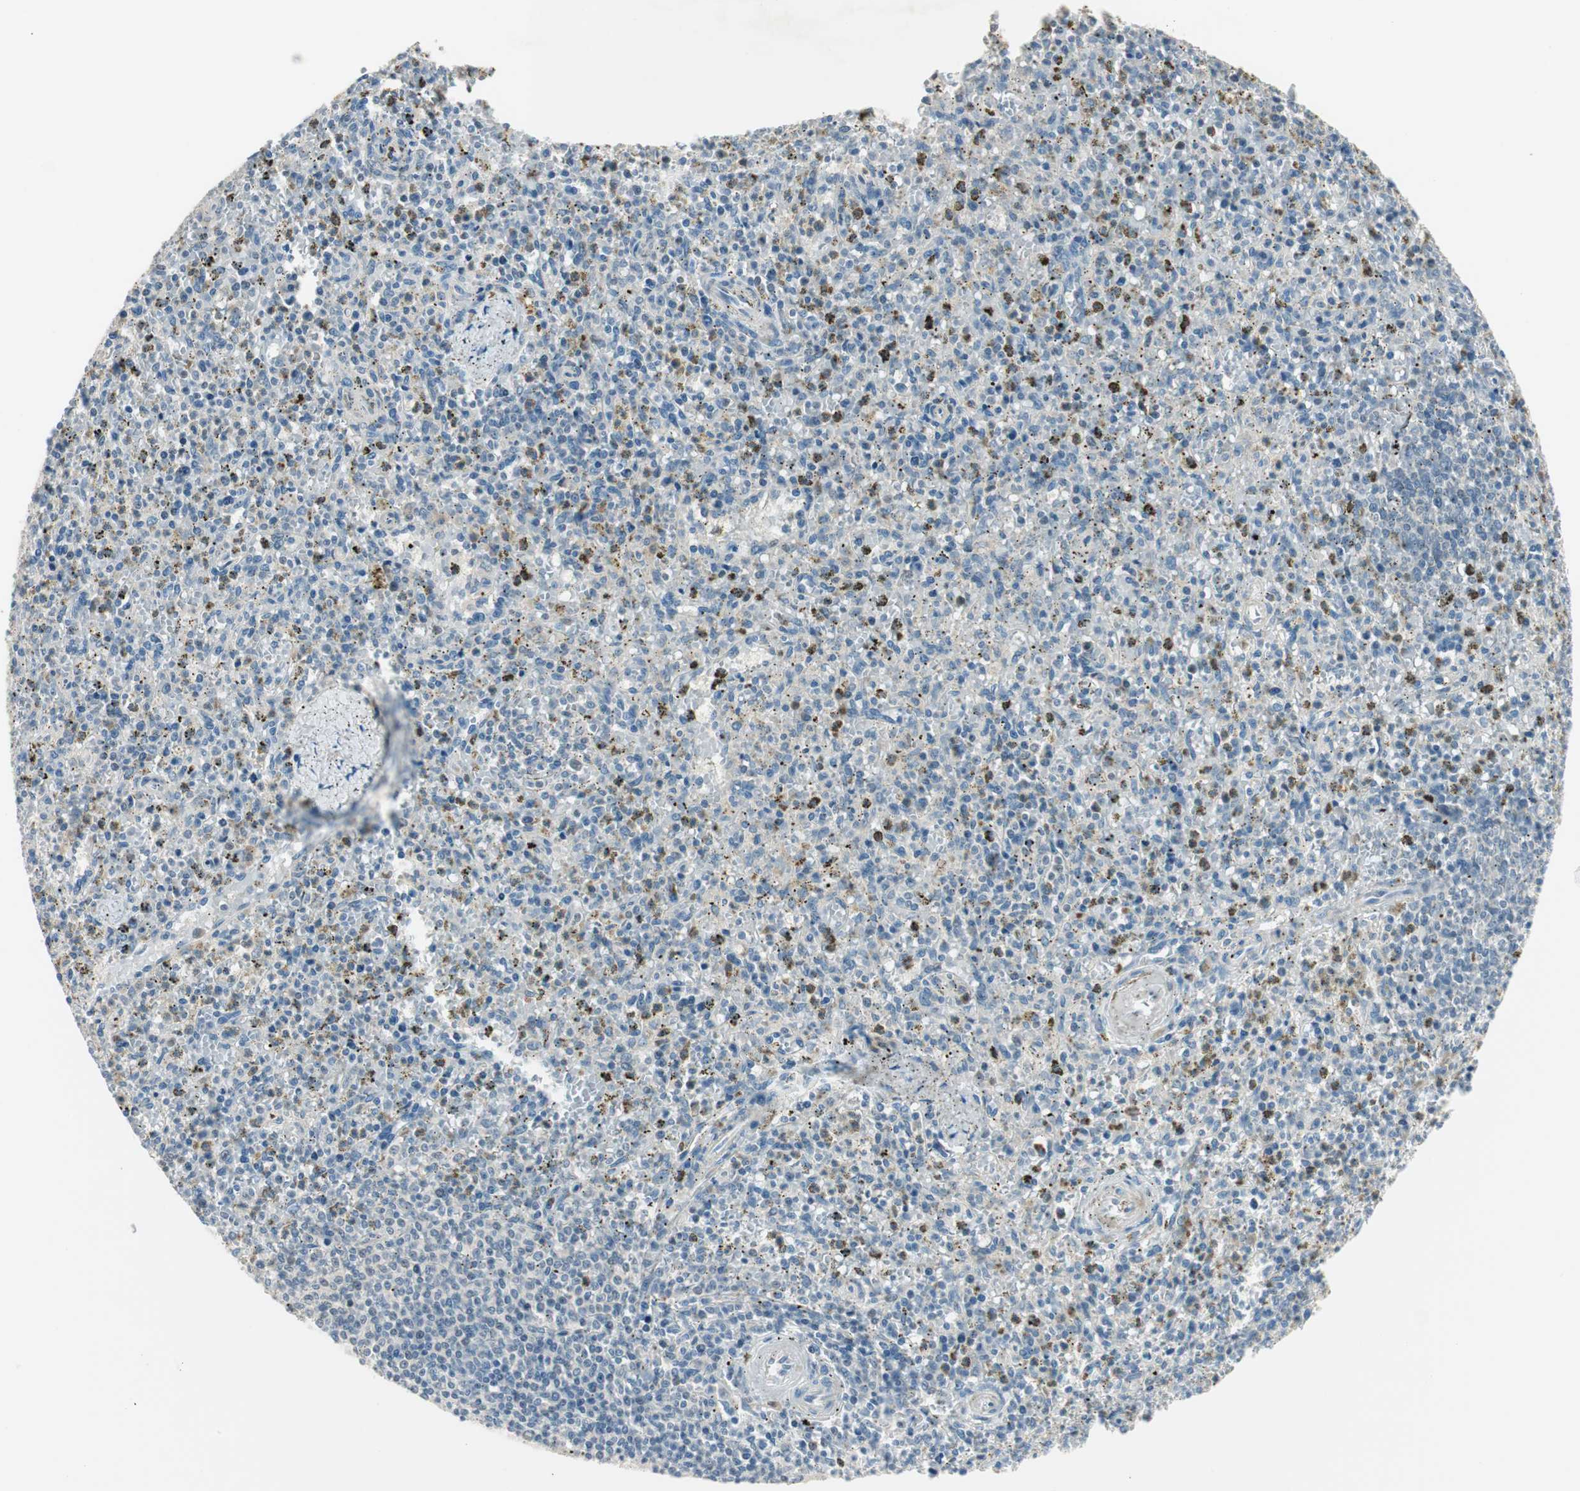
{"staining": {"intensity": "negative", "quantity": "none", "location": "none"}, "tissue": "spleen", "cell_type": "Cells in red pulp", "image_type": "normal", "snomed": [{"axis": "morphology", "description": "Normal tissue, NOS"}, {"axis": "topography", "description": "Spleen"}], "caption": "The image shows no significant staining in cells in red pulp of spleen. The staining is performed using DAB brown chromogen with nuclei counter-stained in using hematoxylin.", "gene": "PCDHB15", "patient": {"sex": "male", "age": 72}}